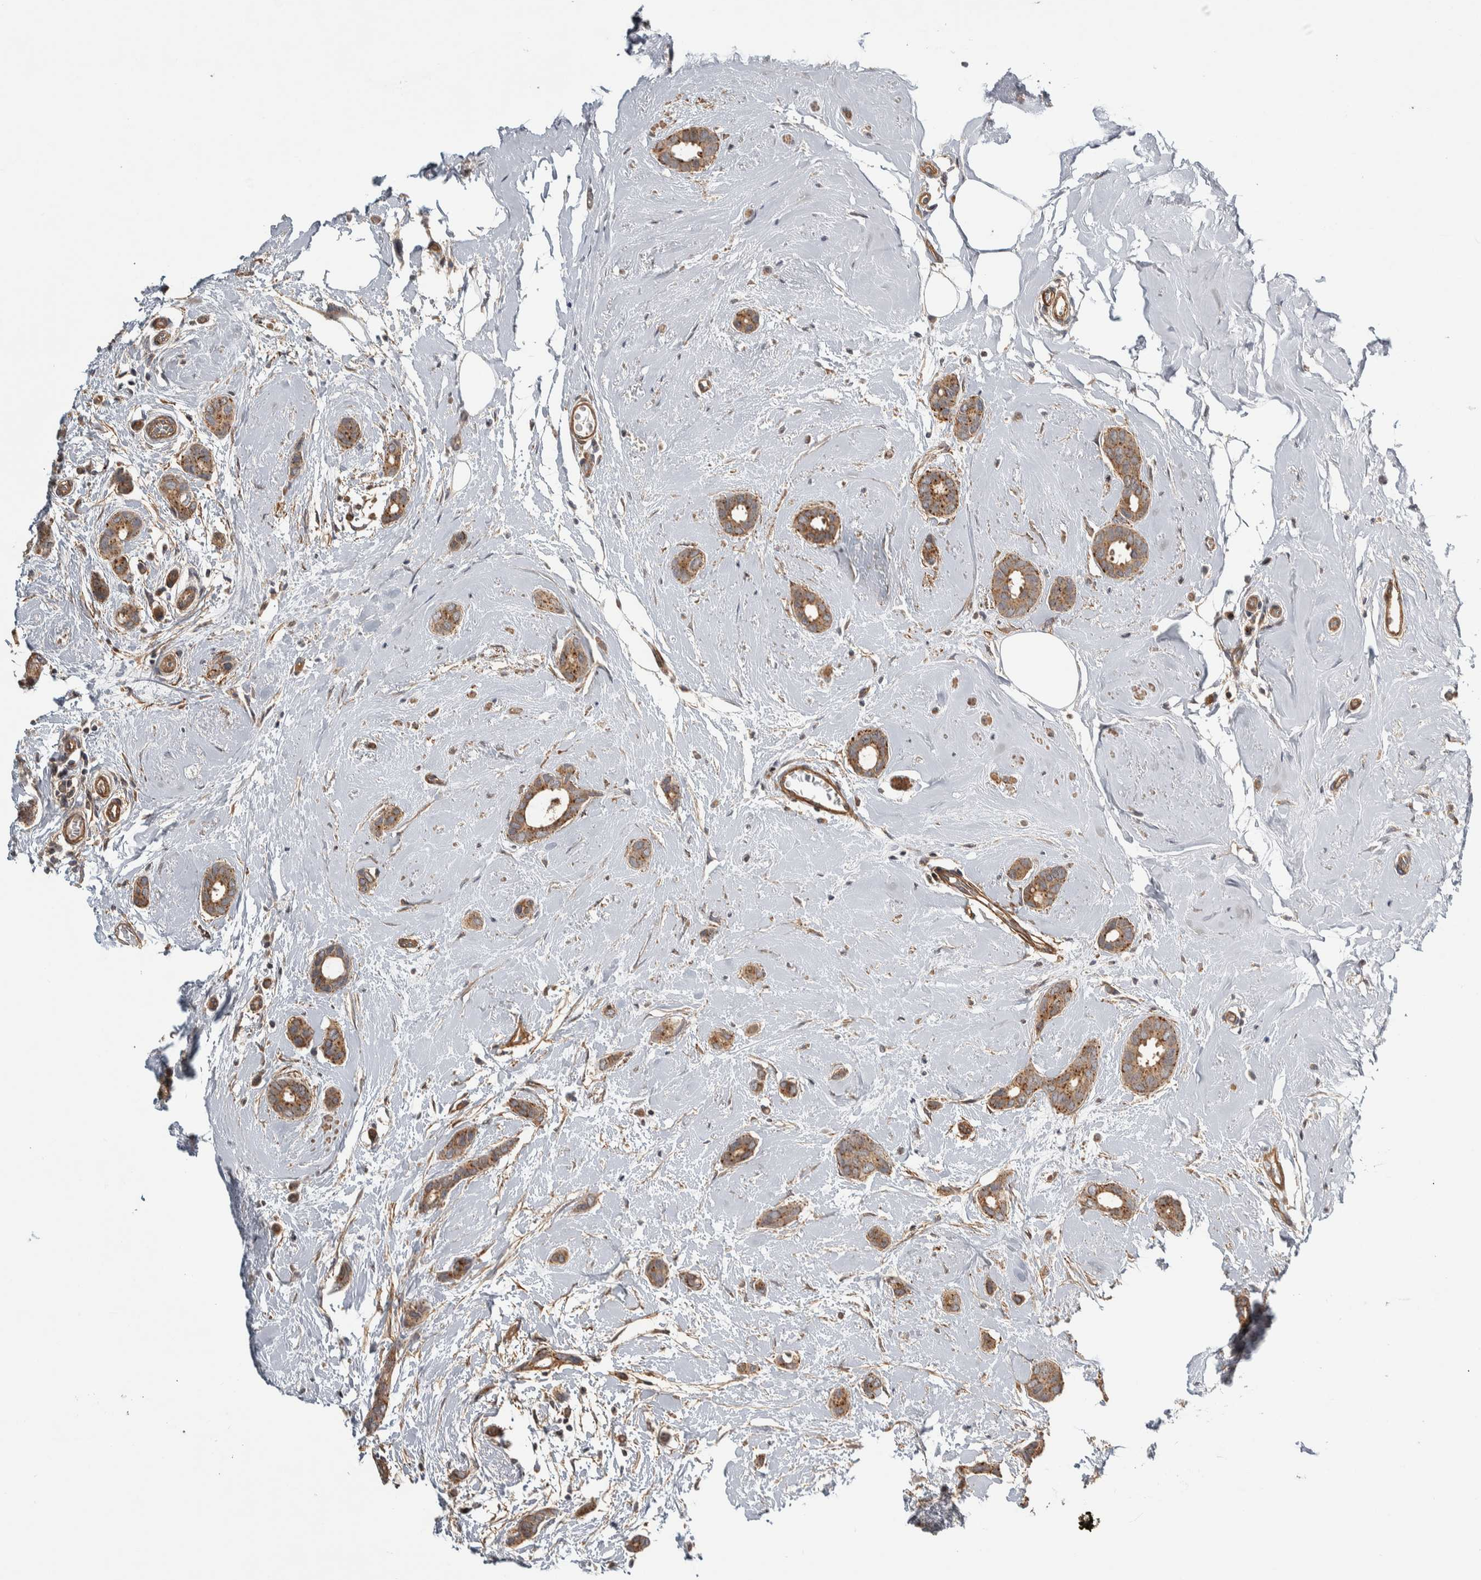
{"staining": {"intensity": "weak", "quantity": ">75%", "location": "cytoplasmic/membranous"}, "tissue": "breast cancer", "cell_type": "Tumor cells", "image_type": "cancer", "snomed": [{"axis": "morphology", "description": "Duct carcinoma"}, {"axis": "topography", "description": "Breast"}], "caption": "Weak cytoplasmic/membranous staining for a protein is identified in approximately >75% of tumor cells of intraductal carcinoma (breast) using IHC.", "gene": "TBC1D31", "patient": {"sex": "female", "age": 55}}